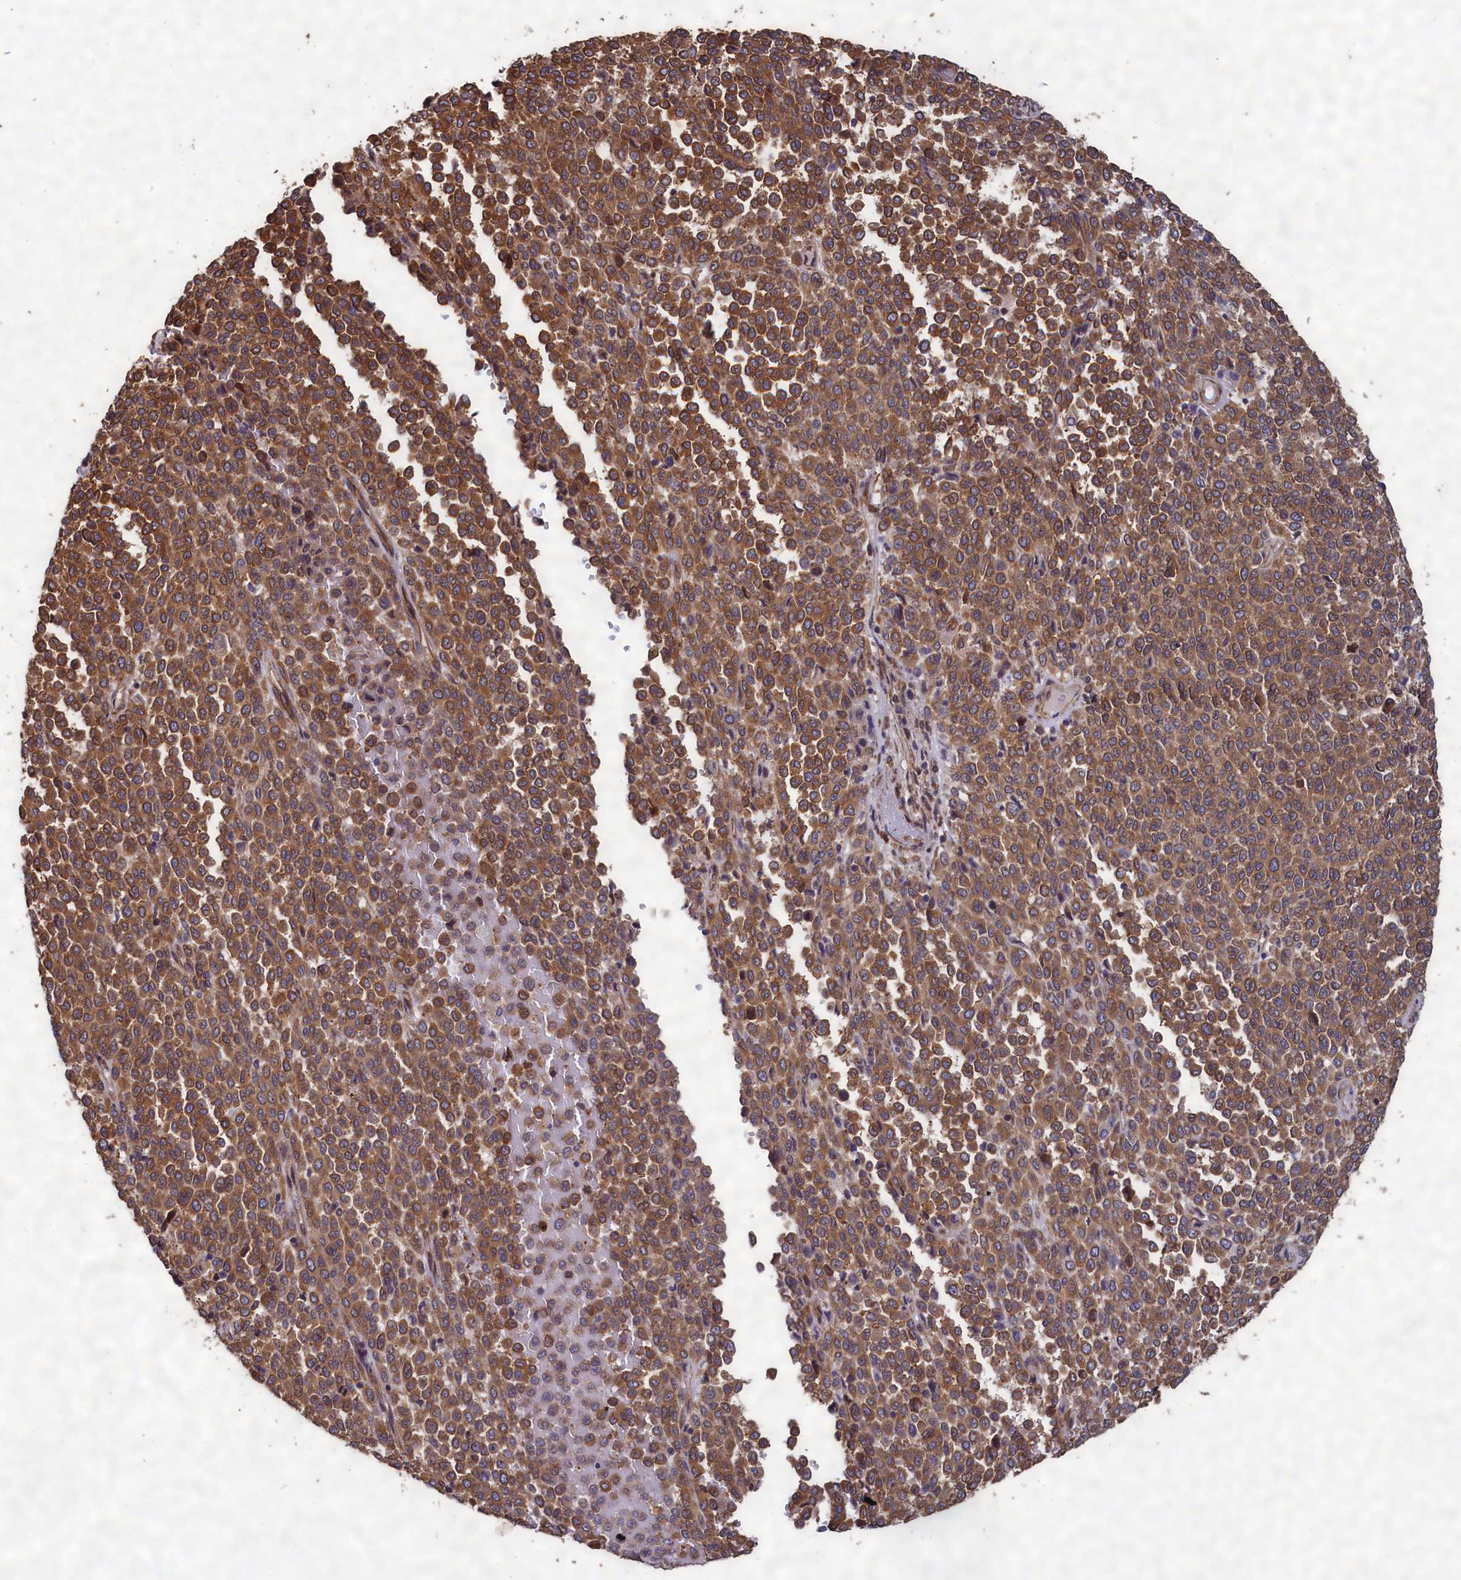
{"staining": {"intensity": "moderate", "quantity": "25%-75%", "location": "cytoplasmic/membranous"}, "tissue": "melanoma", "cell_type": "Tumor cells", "image_type": "cancer", "snomed": [{"axis": "morphology", "description": "Malignant melanoma, Metastatic site"}, {"axis": "topography", "description": "Pancreas"}], "caption": "This photomicrograph reveals immunohistochemistry staining of melanoma, with medium moderate cytoplasmic/membranous positivity in approximately 25%-75% of tumor cells.", "gene": "CCDC124", "patient": {"sex": "female", "age": 30}}